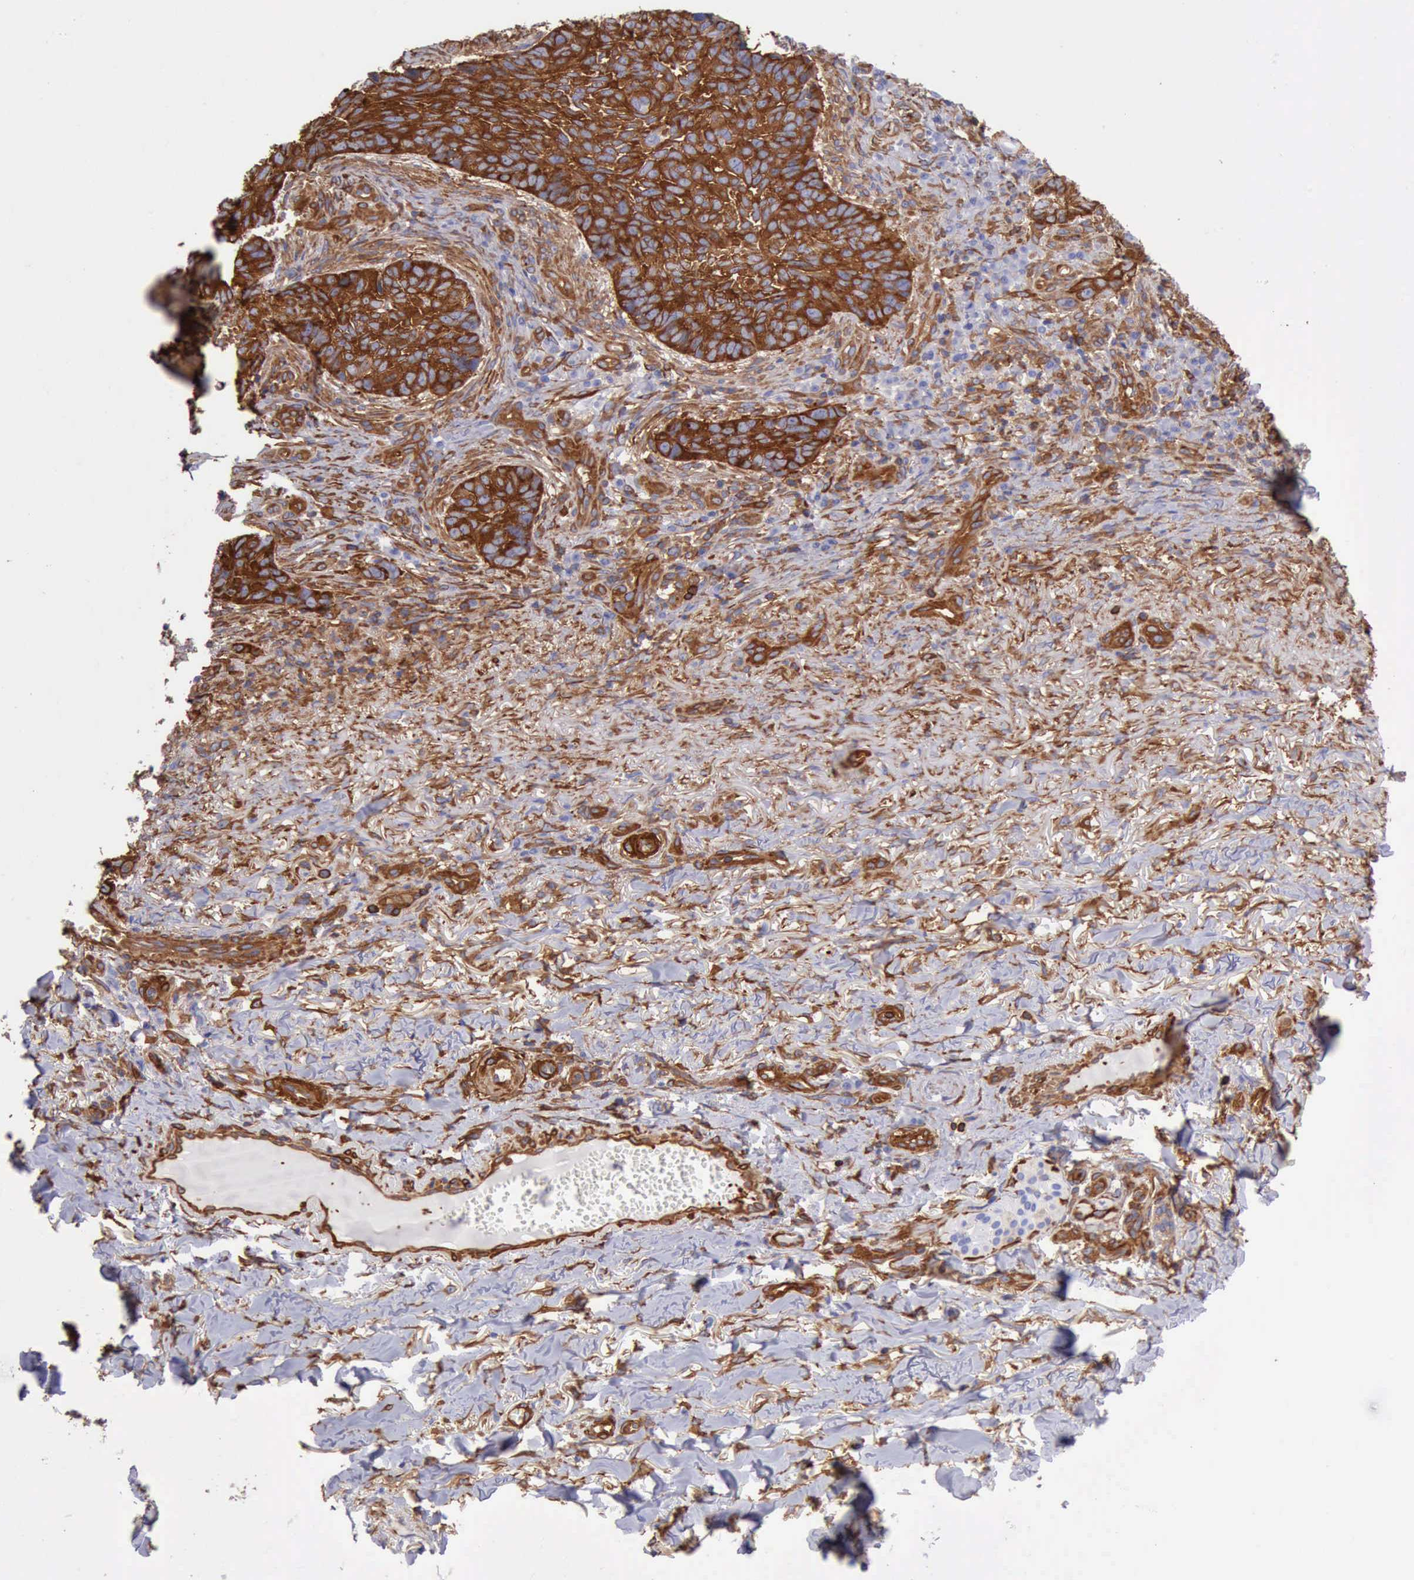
{"staining": {"intensity": "strong", "quantity": ">75%", "location": "cytoplasmic/membranous"}, "tissue": "skin cancer", "cell_type": "Tumor cells", "image_type": "cancer", "snomed": [{"axis": "morphology", "description": "Basal cell carcinoma"}, {"axis": "topography", "description": "Skin"}], "caption": "An immunohistochemistry histopathology image of tumor tissue is shown. Protein staining in brown labels strong cytoplasmic/membranous positivity in skin basal cell carcinoma within tumor cells.", "gene": "FLNA", "patient": {"sex": "male", "age": 81}}